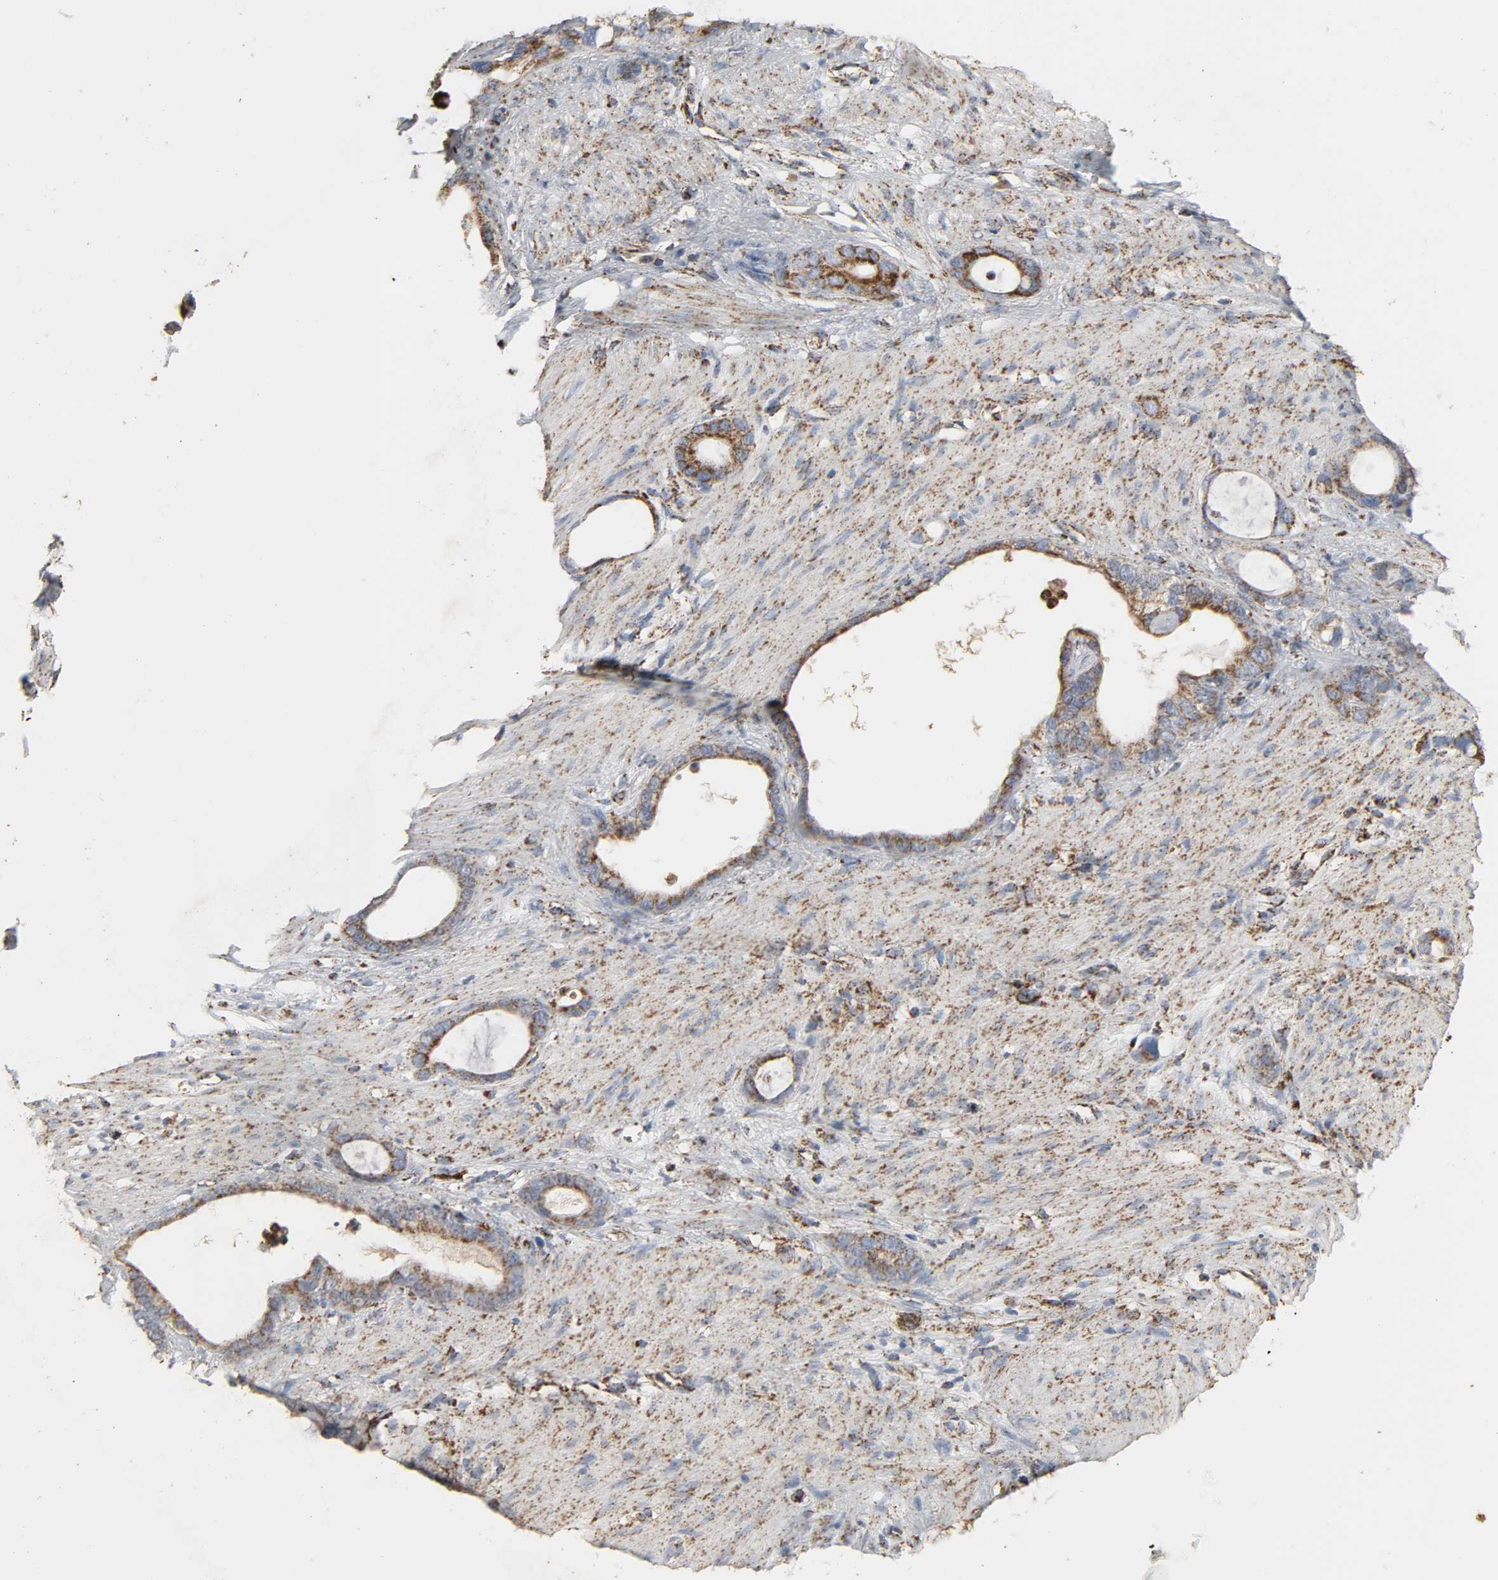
{"staining": {"intensity": "moderate", "quantity": ">75%", "location": "cytoplasmic/membranous"}, "tissue": "stomach cancer", "cell_type": "Tumor cells", "image_type": "cancer", "snomed": [{"axis": "morphology", "description": "Adenocarcinoma, NOS"}, {"axis": "topography", "description": "Stomach"}], "caption": "DAB (3,3'-diaminobenzidine) immunohistochemical staining of human stomach cancer exhibits moderate cytoplasmic/membranous protein expression in about >75% of tumor cells. The protein is stained brown, and the nuclei are stained in blue (DAB IHC with brightfield microscopy, high magnification).", "gene": "ACAT1", "patient": {"sex": "female", "age": 75}}